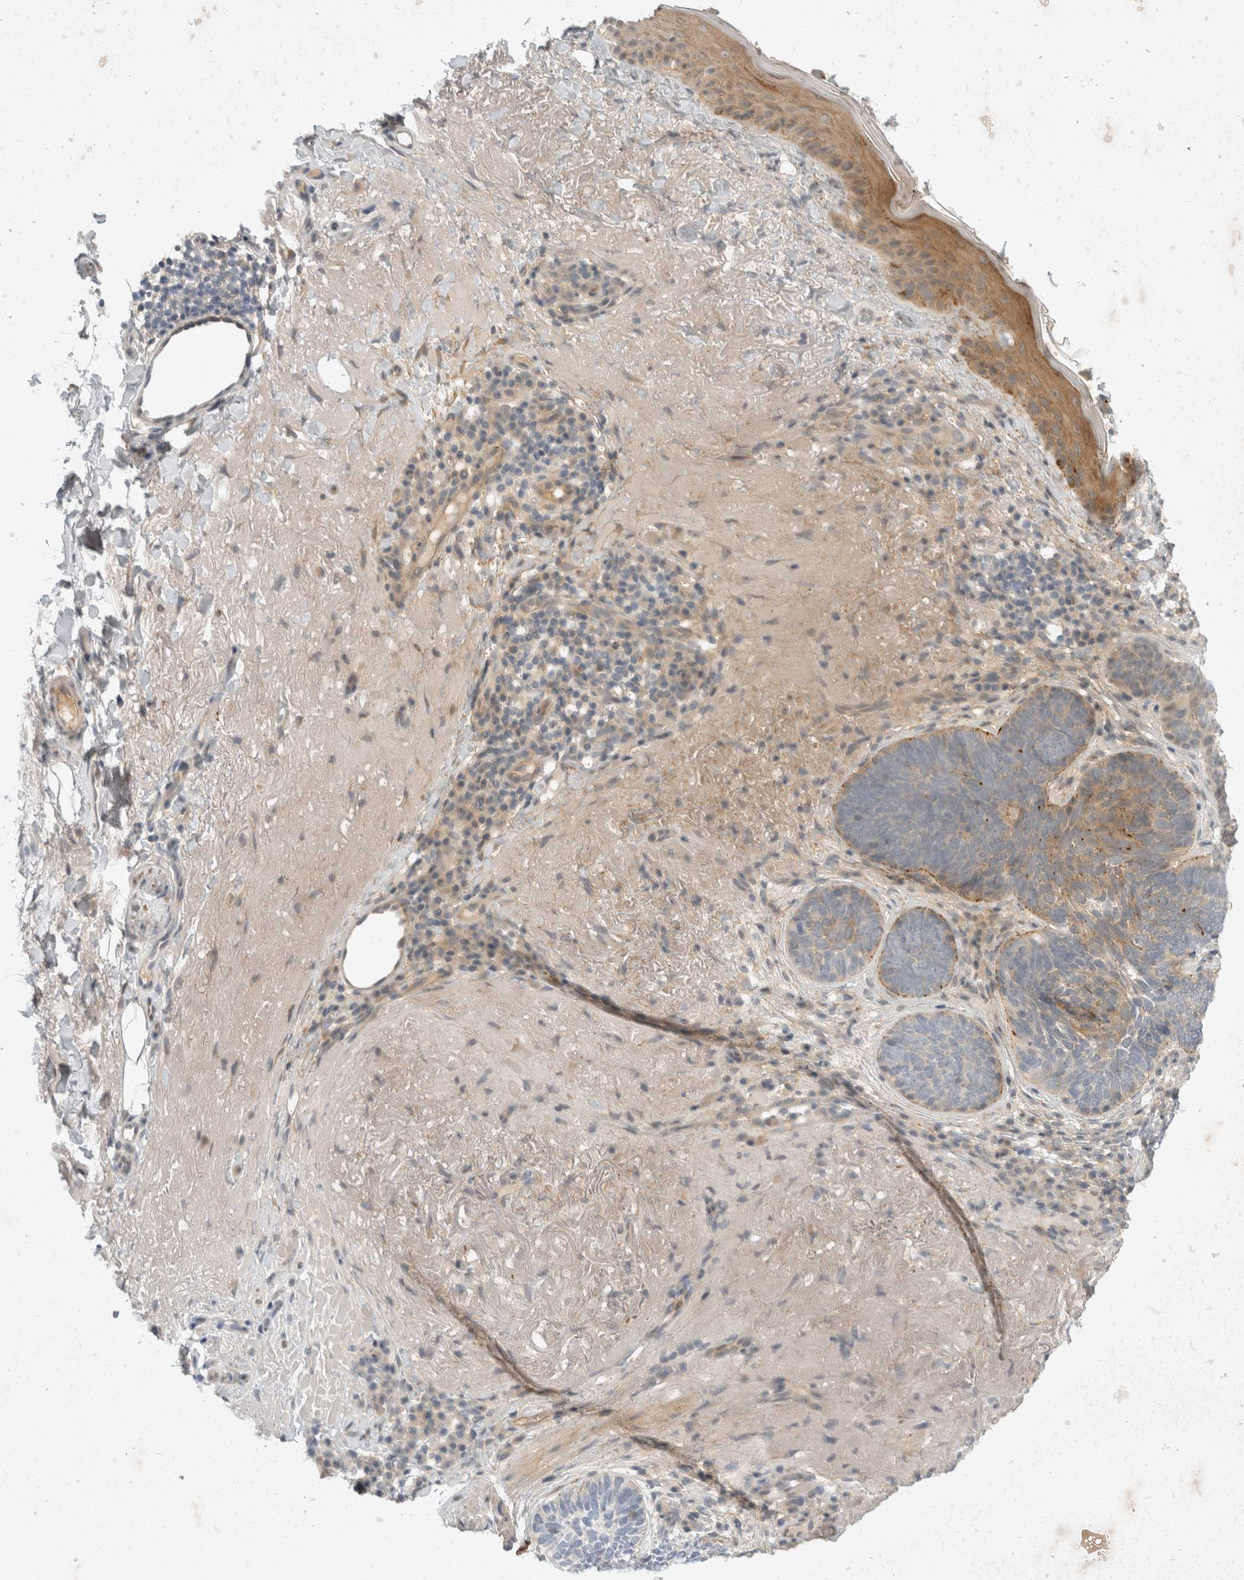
{"staining": {"intensity": "weak", "quantity": "<25%", "location": "cytoplasmic/membranous"}, "tissue": "skin cancer", "cell_type": "Tumor cells", "image_type": "cancer", "snomed": [{"axis": "morphology", "description": "Basal cell carcinoma"}, {"axis": "topography", "description": "Skin"}], "caption": "A photomicrograph of basal cell carcinoma (skin) stained for a protein demonstrates no brown staining in tumor cells.", "gene": "TOM1L2", "patient": {"sex": "female", "age": 85}}